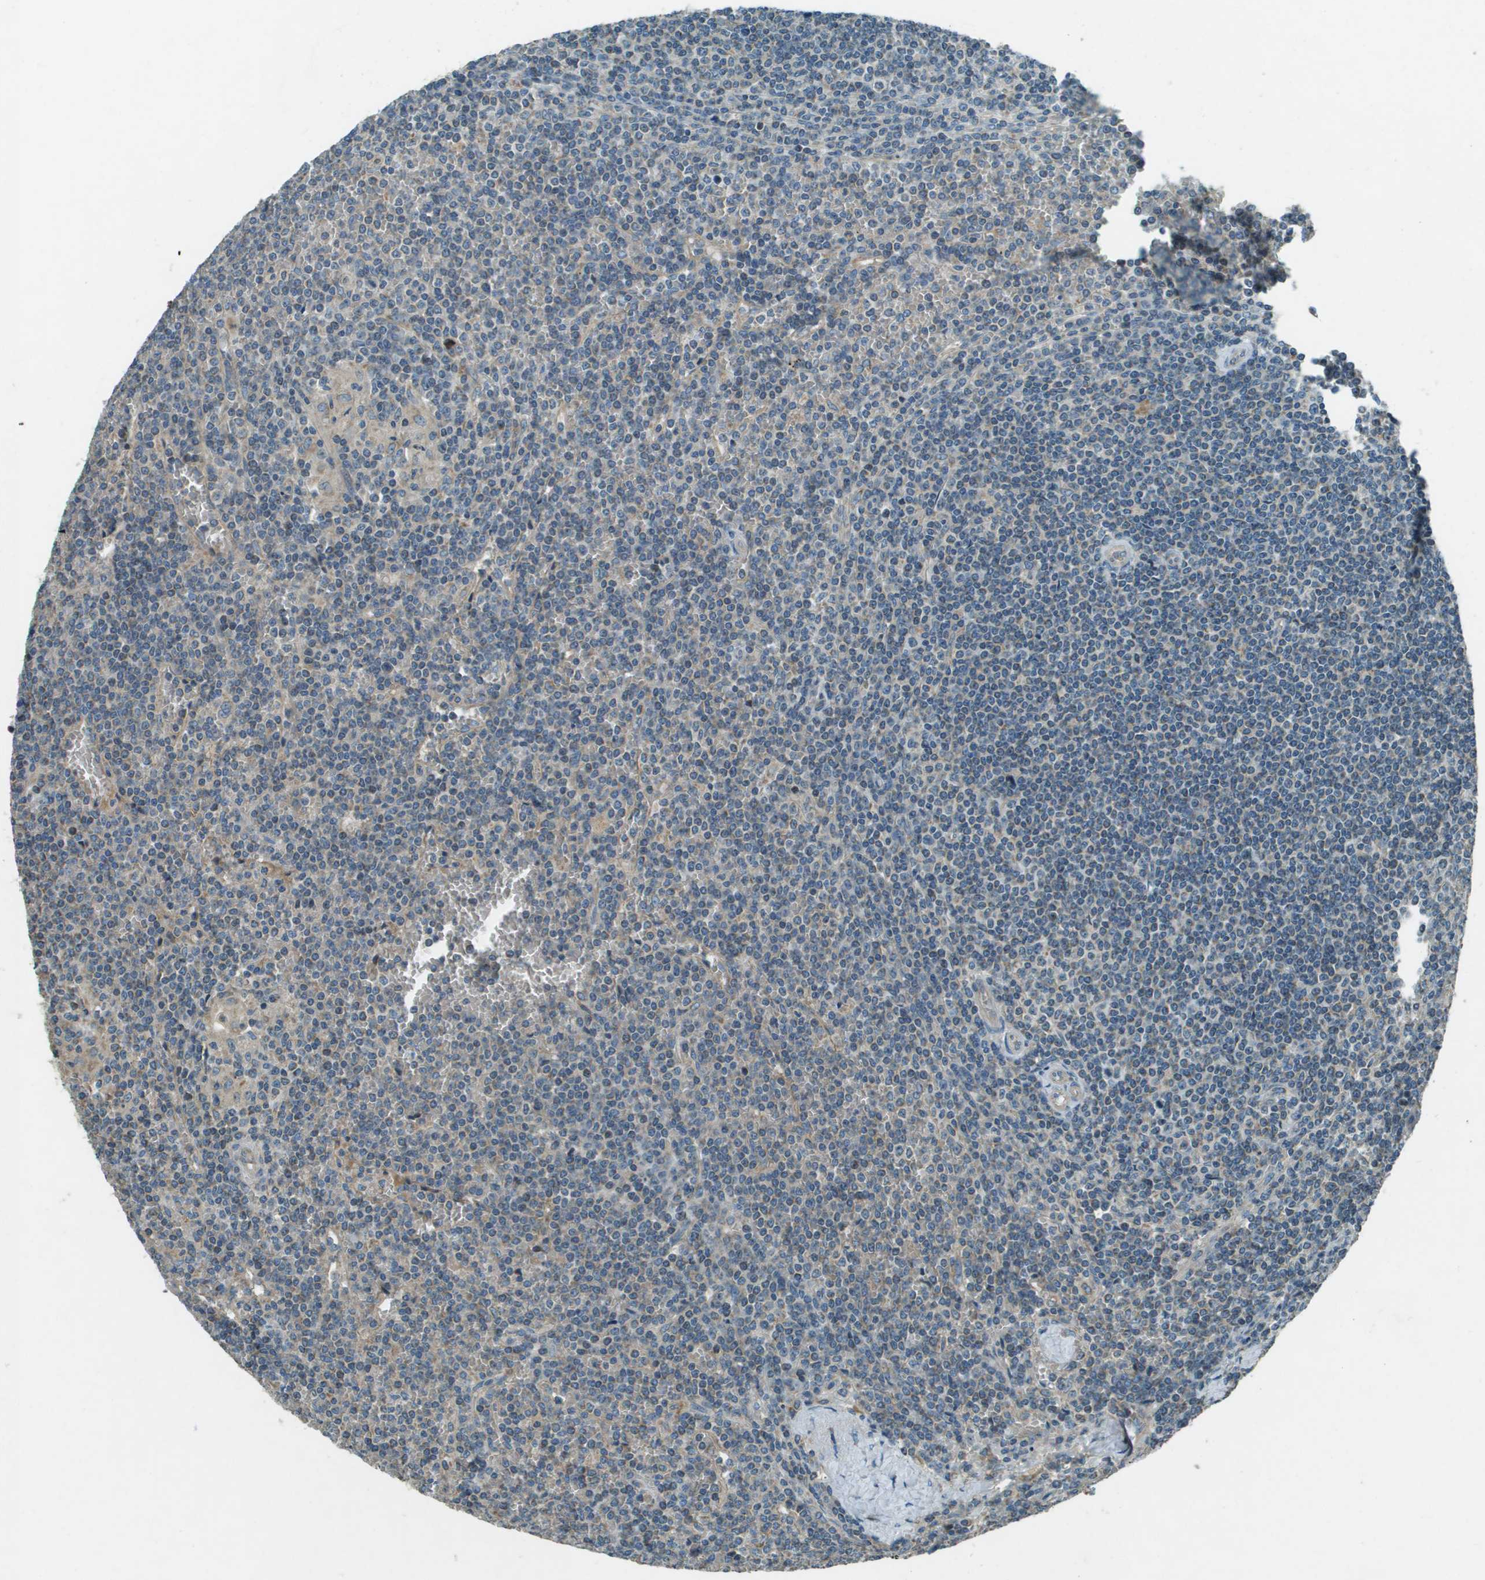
{"staining": {"intensity": "negative", "quantity": "none", "location": "none"}, "tissue": "lymphoma", "cell_type": "Tumor cells", "image_type": "cancer", "snomed": [{"axis": "morphology", "description": "Malignant lymphoma, non-Hodgkin's type, Low grade"}, {"axis": "topography", "description": "Spleen"}], "caption": "Tumor cells are negative for brown protein staining in lymphoma.", "gene": "MIGA1", "patient": {"sex": "female", "age": 19}}